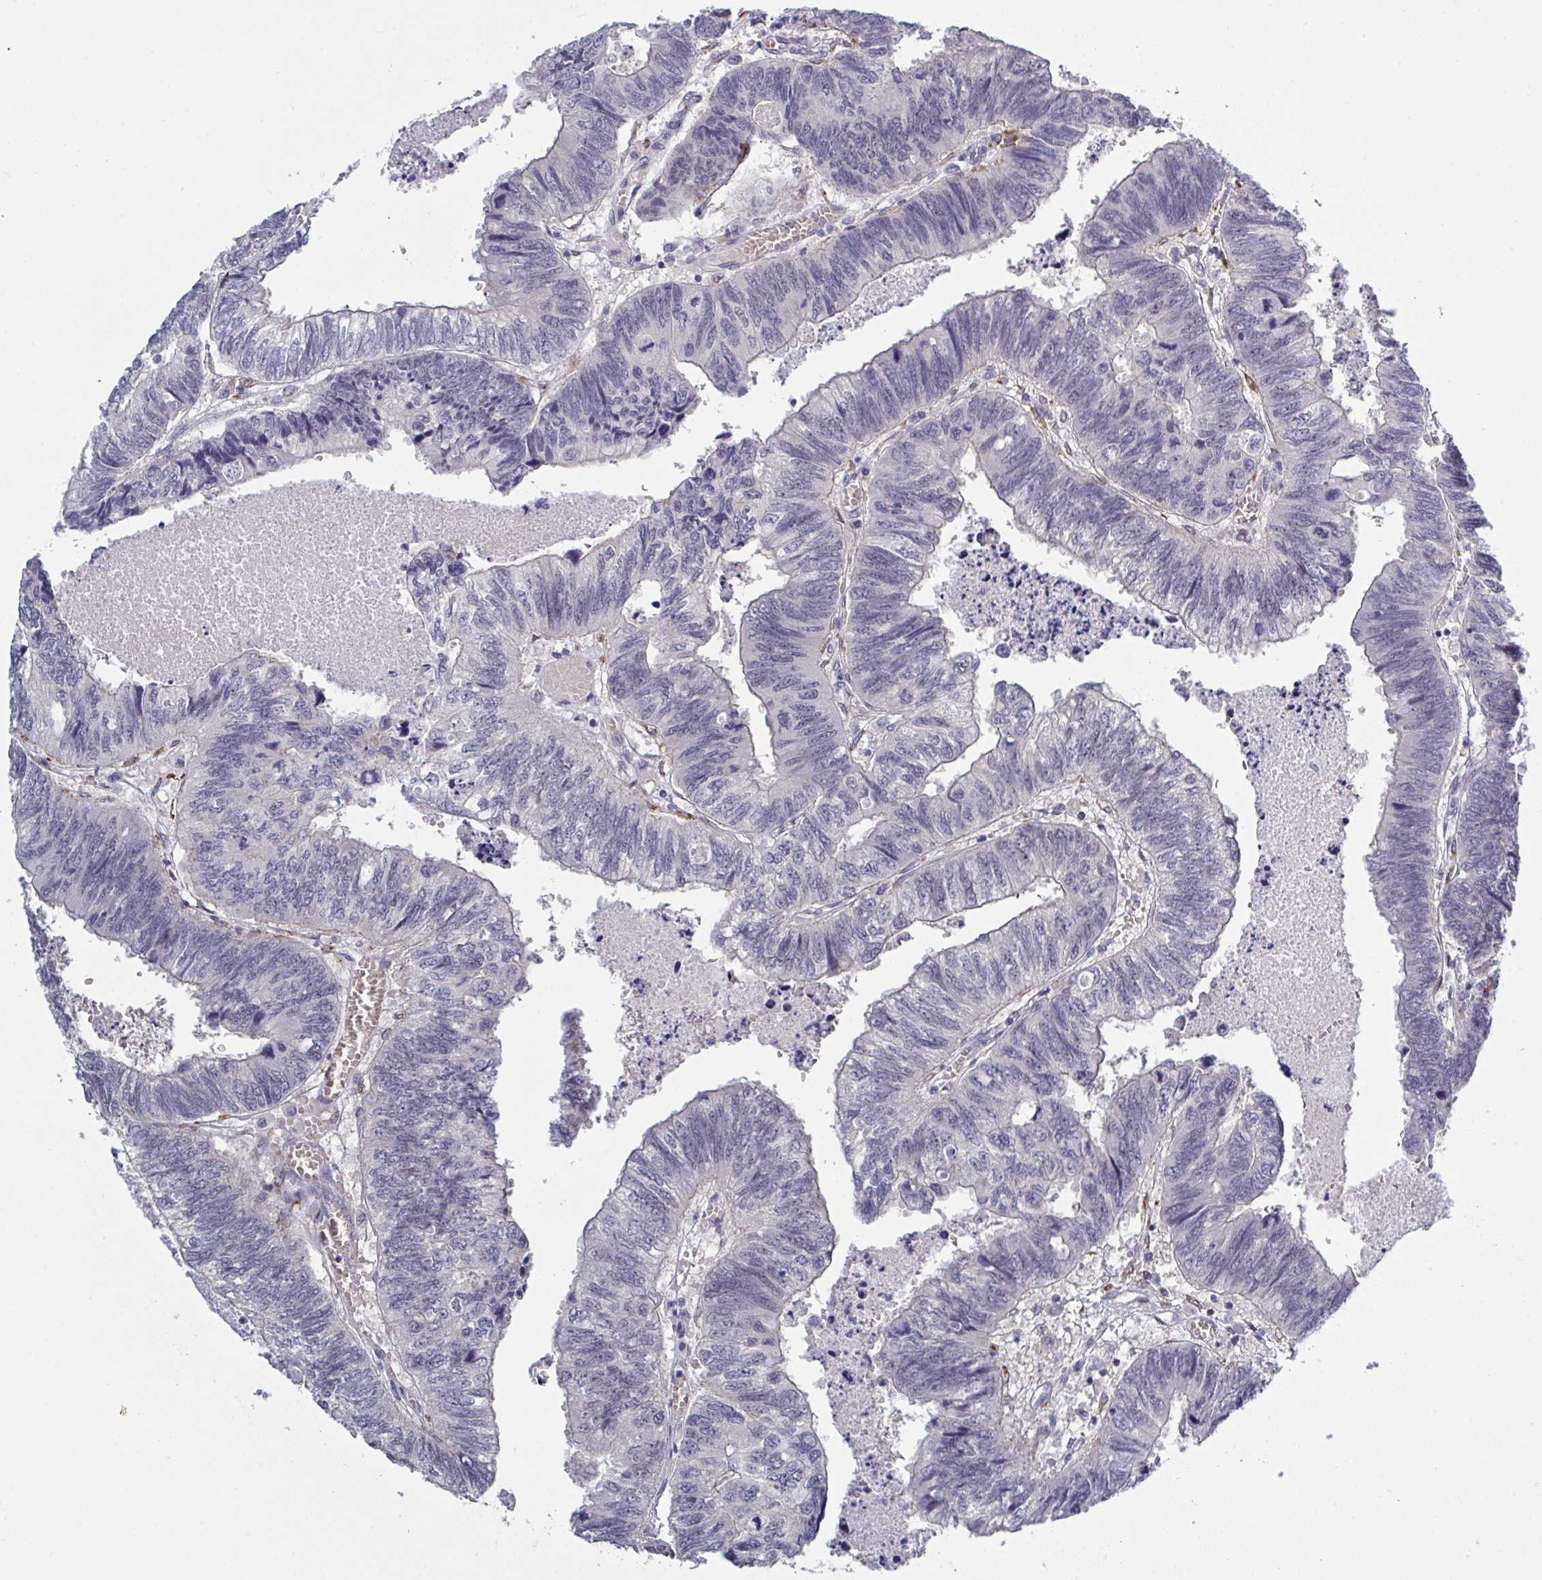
{"staining": {"intensity": "negative", "quantity": "none", "location": "none"}, "tissue": "colorectal cancer", "cell_type": "Tumor cells", "image_type": "cancer", "snomed": [{"axis": "morphology", "description": "Adenocarcinoma, NOS"}, {"axis": "topography", "description": "Colon"}], "caption": "Immunohistochemistry of adenocarcinoma (colorectal) exhibits no positivity in tumor cells.", "gene": "ZNF784", "patient": {"sex": "male", "age": 62}}